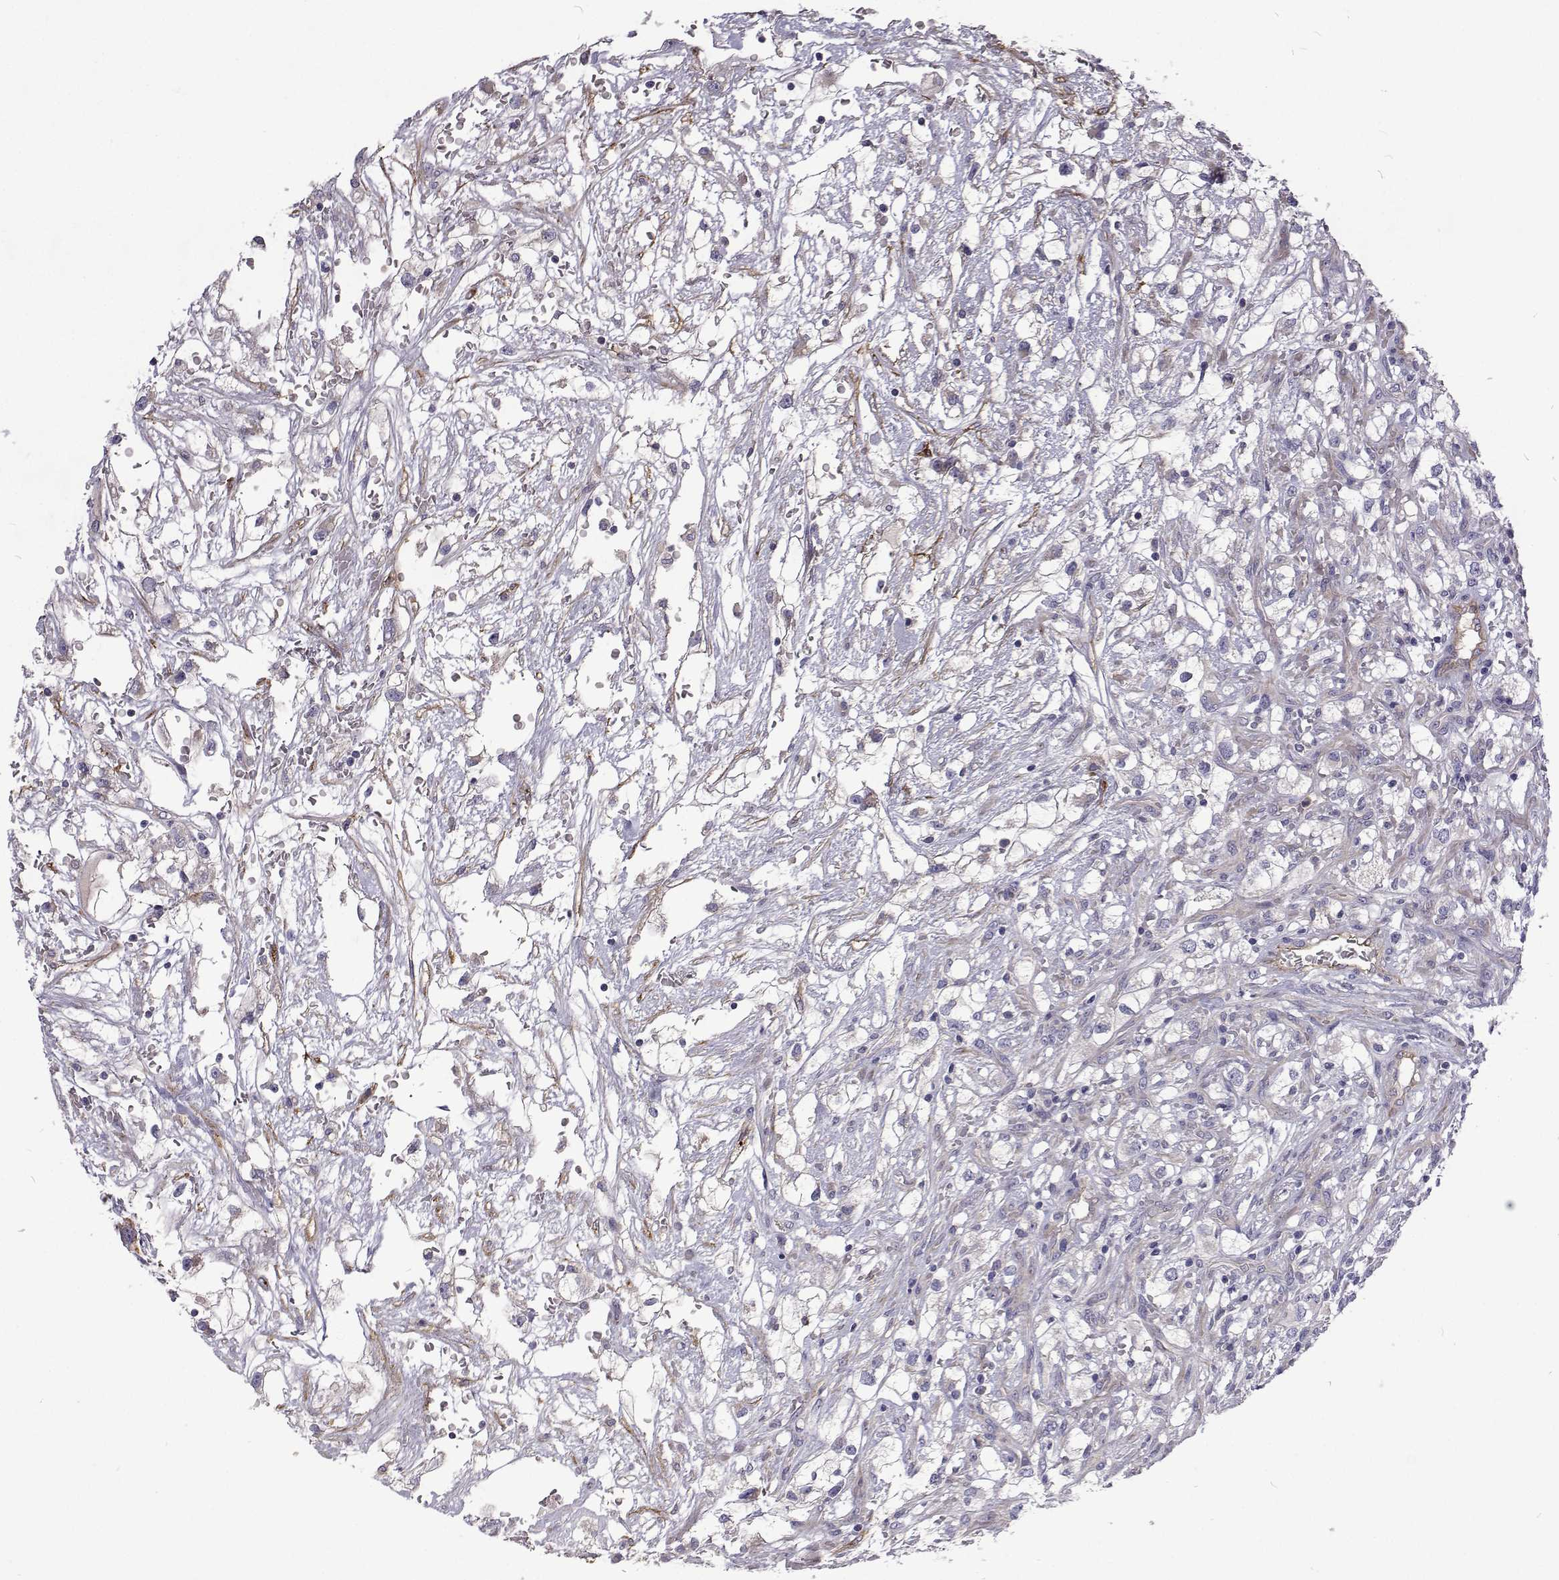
{"staining": {"intensity": "negative", "quantity": "none", "location": "none"}, "tissue": "renal cancer", "cell_type": "Tumor cells", "image_type": "cancer", "snomed": [{"axis": "morphology", "description": "Adenocarcinoma, NOS"}, {"axis": "topography", "description": "Kidney"}], "caption": "Renal cancer (adenocarcinoma) was stained to show a protein in brown. There is no significant expression in tumor cells. (Stains: DAB IHC with hematoxylin counter stain, Microscopy: brightfield microscopy at high magnification).", "gene": "NPR3", "patient": {"sex": "male", "age": 59}}